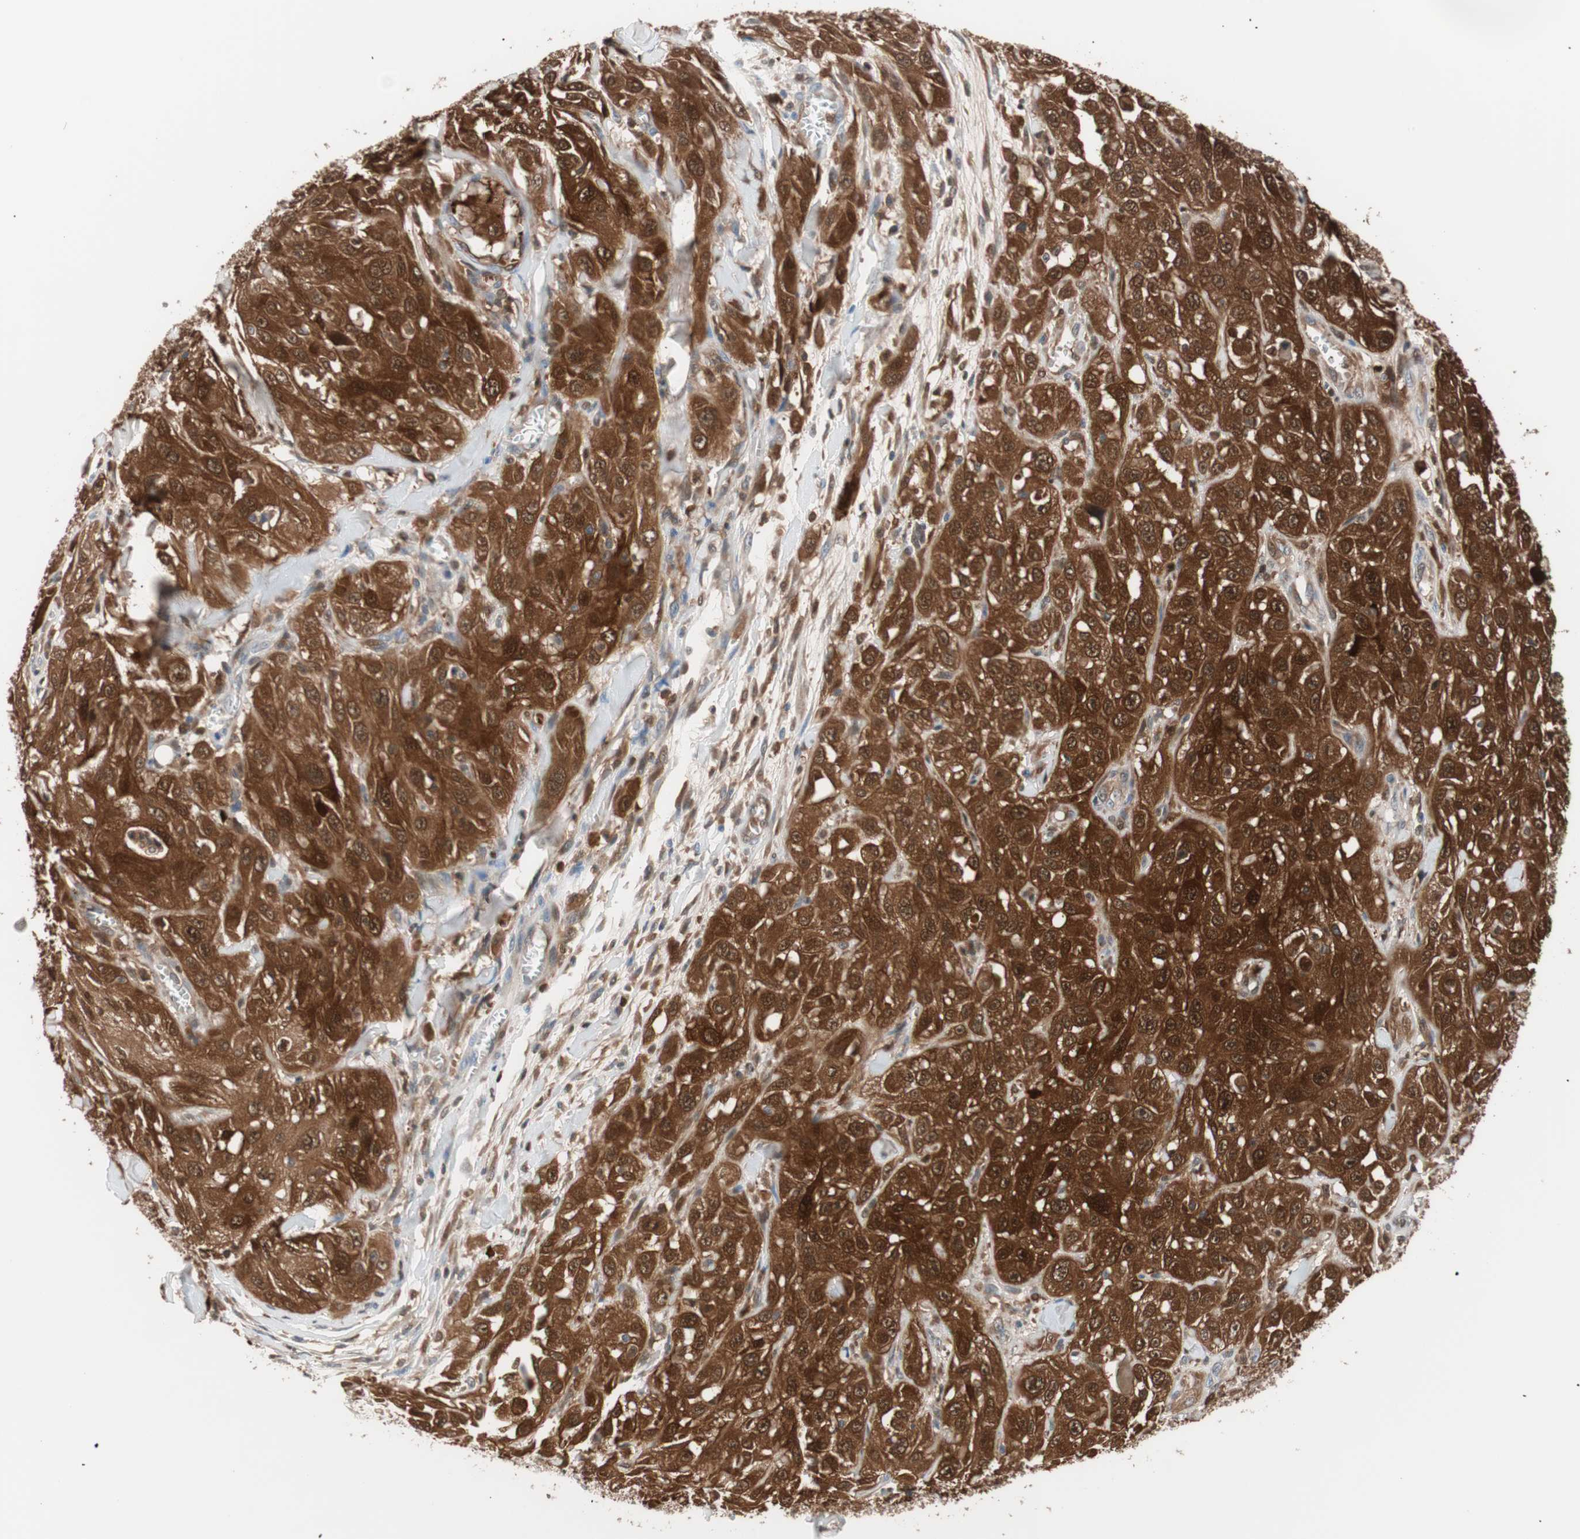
{"staining": {"intensity": "strong", "quantity": ">75%", "location": "cytoplasmic/membranous,nuclear"}, "tissue": "skin cancer", "cell_type": "Tumor cells", "image_type": "cancer", "snomed": [{"axis": "morphology", "description": "Squamous cell carcinoma, NOS"}, {"axis": "morphology", "description": "Squamous cell carcinoma, metastatic, NOS"}, {"axis": "topography", "description": "Skin"}, {"axis": "topography", "description": "Lymph node"}], "caption": "Protein positivity by IHC displays strong cytoplasmic/membranous and nuclear positivity in about >75% of tumor cells in skin cancer (squamous cell carcinoma).", "gene": "IL18", "patient": {"sex": "male", "age": 75}}